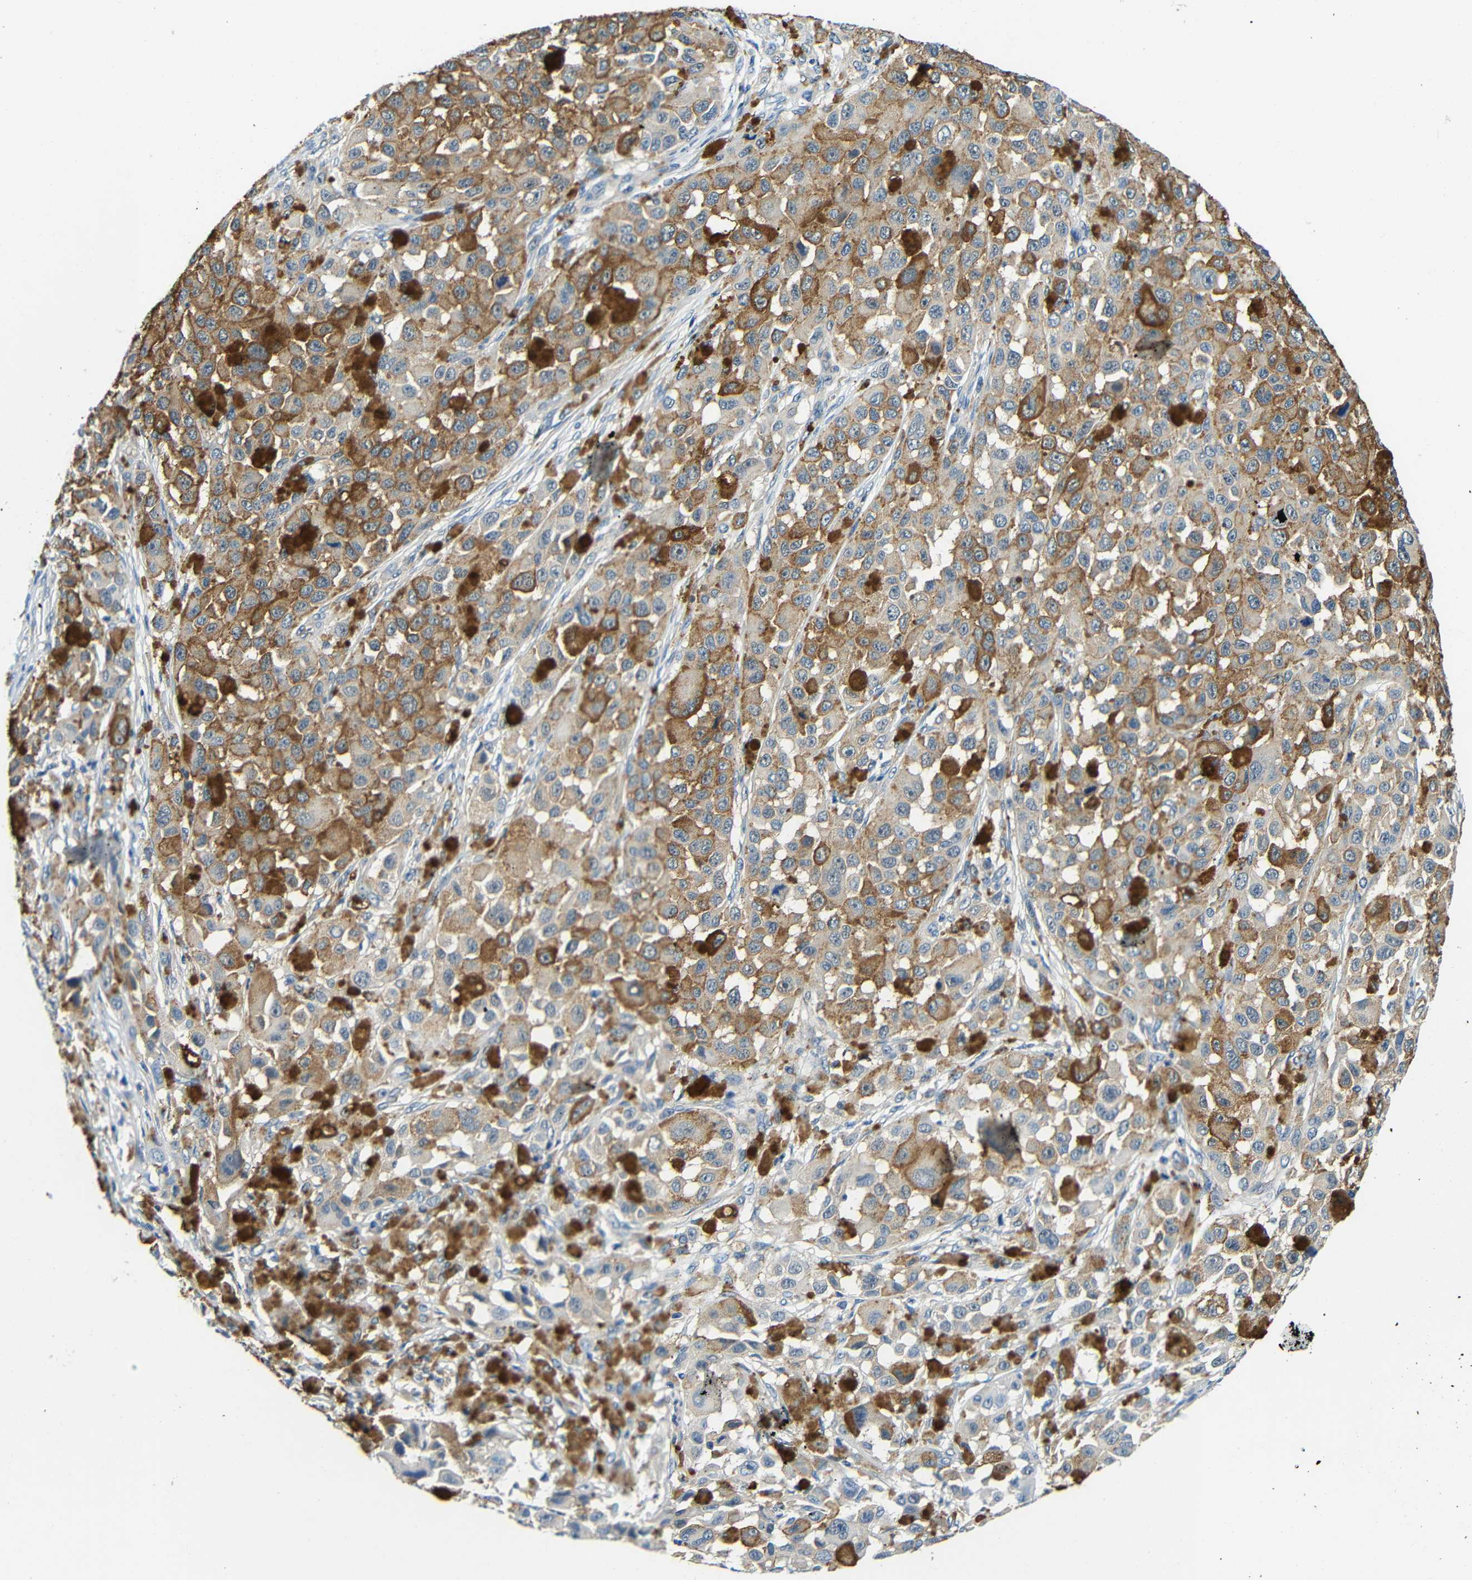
{"staining": {"intensity": "weak", "quantity": ">75%", "location": "cytoplasmic/membranous"}, "tissue": "melanoma", "cell_type": "Tumor cells", "image_type": "cancer", "snomed": [{"axis": "morphology", "description": "Malignant melanoma, NOS"}, {"axis": "topography", "description": "Skin"}], "caption": "A histopathology image showing weak cytoplasmic/membranous expression in about >75% of tumor cells in melanoma, as visualized by brown immunohistochemical staining.", "gene": "ADAP1", "patient": {"sex": "male", "age": 96}}